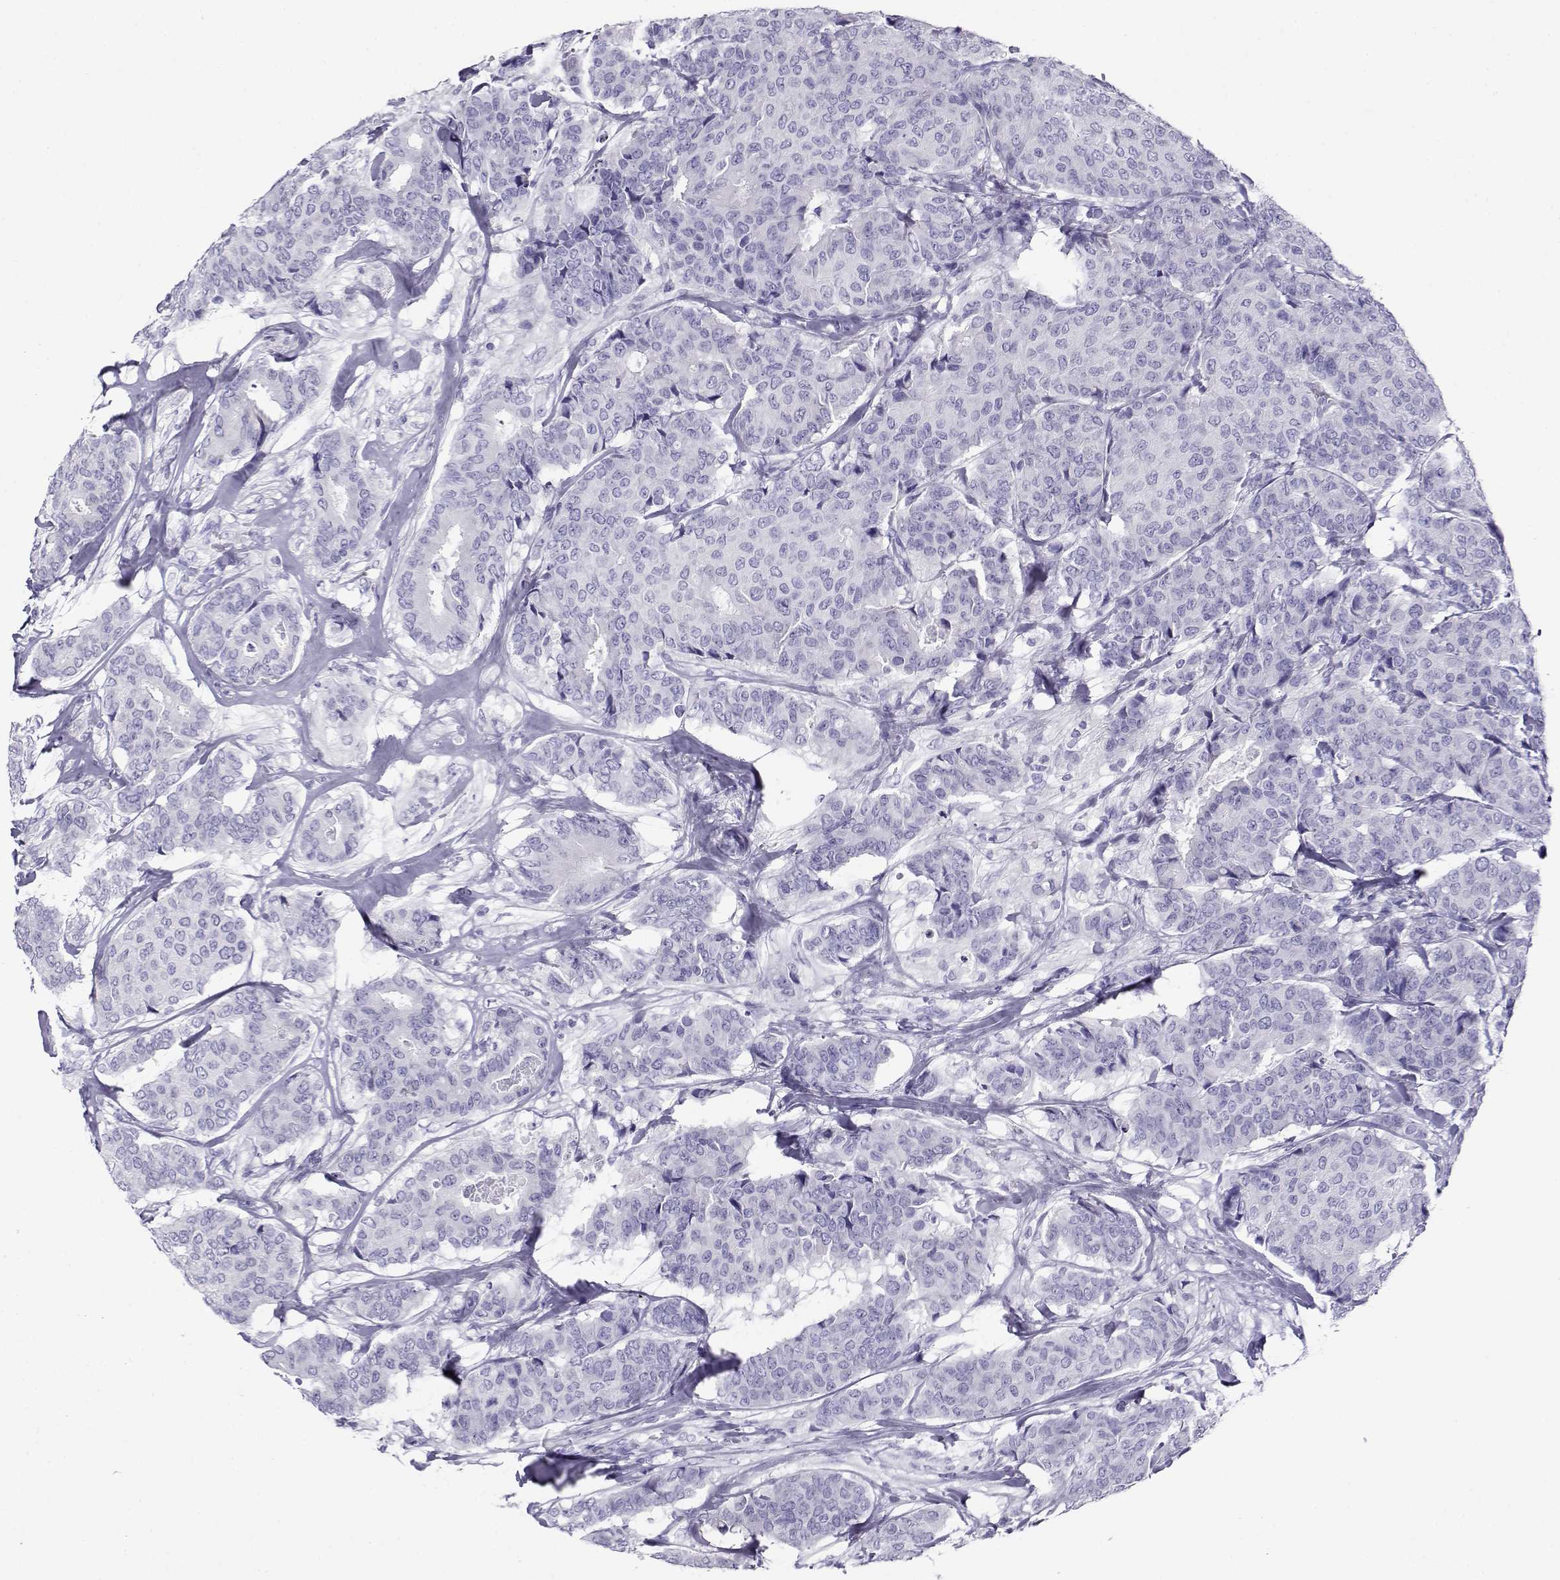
{"staining": {"intensity": "negative", "quantity": "none", "location": "none"}, "tissue": "breast cancer", "cell_type": "Tumor cells", "image_type": "cancer", "snomed": [{"axis": "morphology", "description": "Duct carcinoma"}, {"axis": "topography", "description": "Breast"}], "caption": "IHC of breast invasive ductal carcinoma shows no expression in tumor cells.", "gene": "CABS1", "patient": {"sex": "female", "age": 75}}